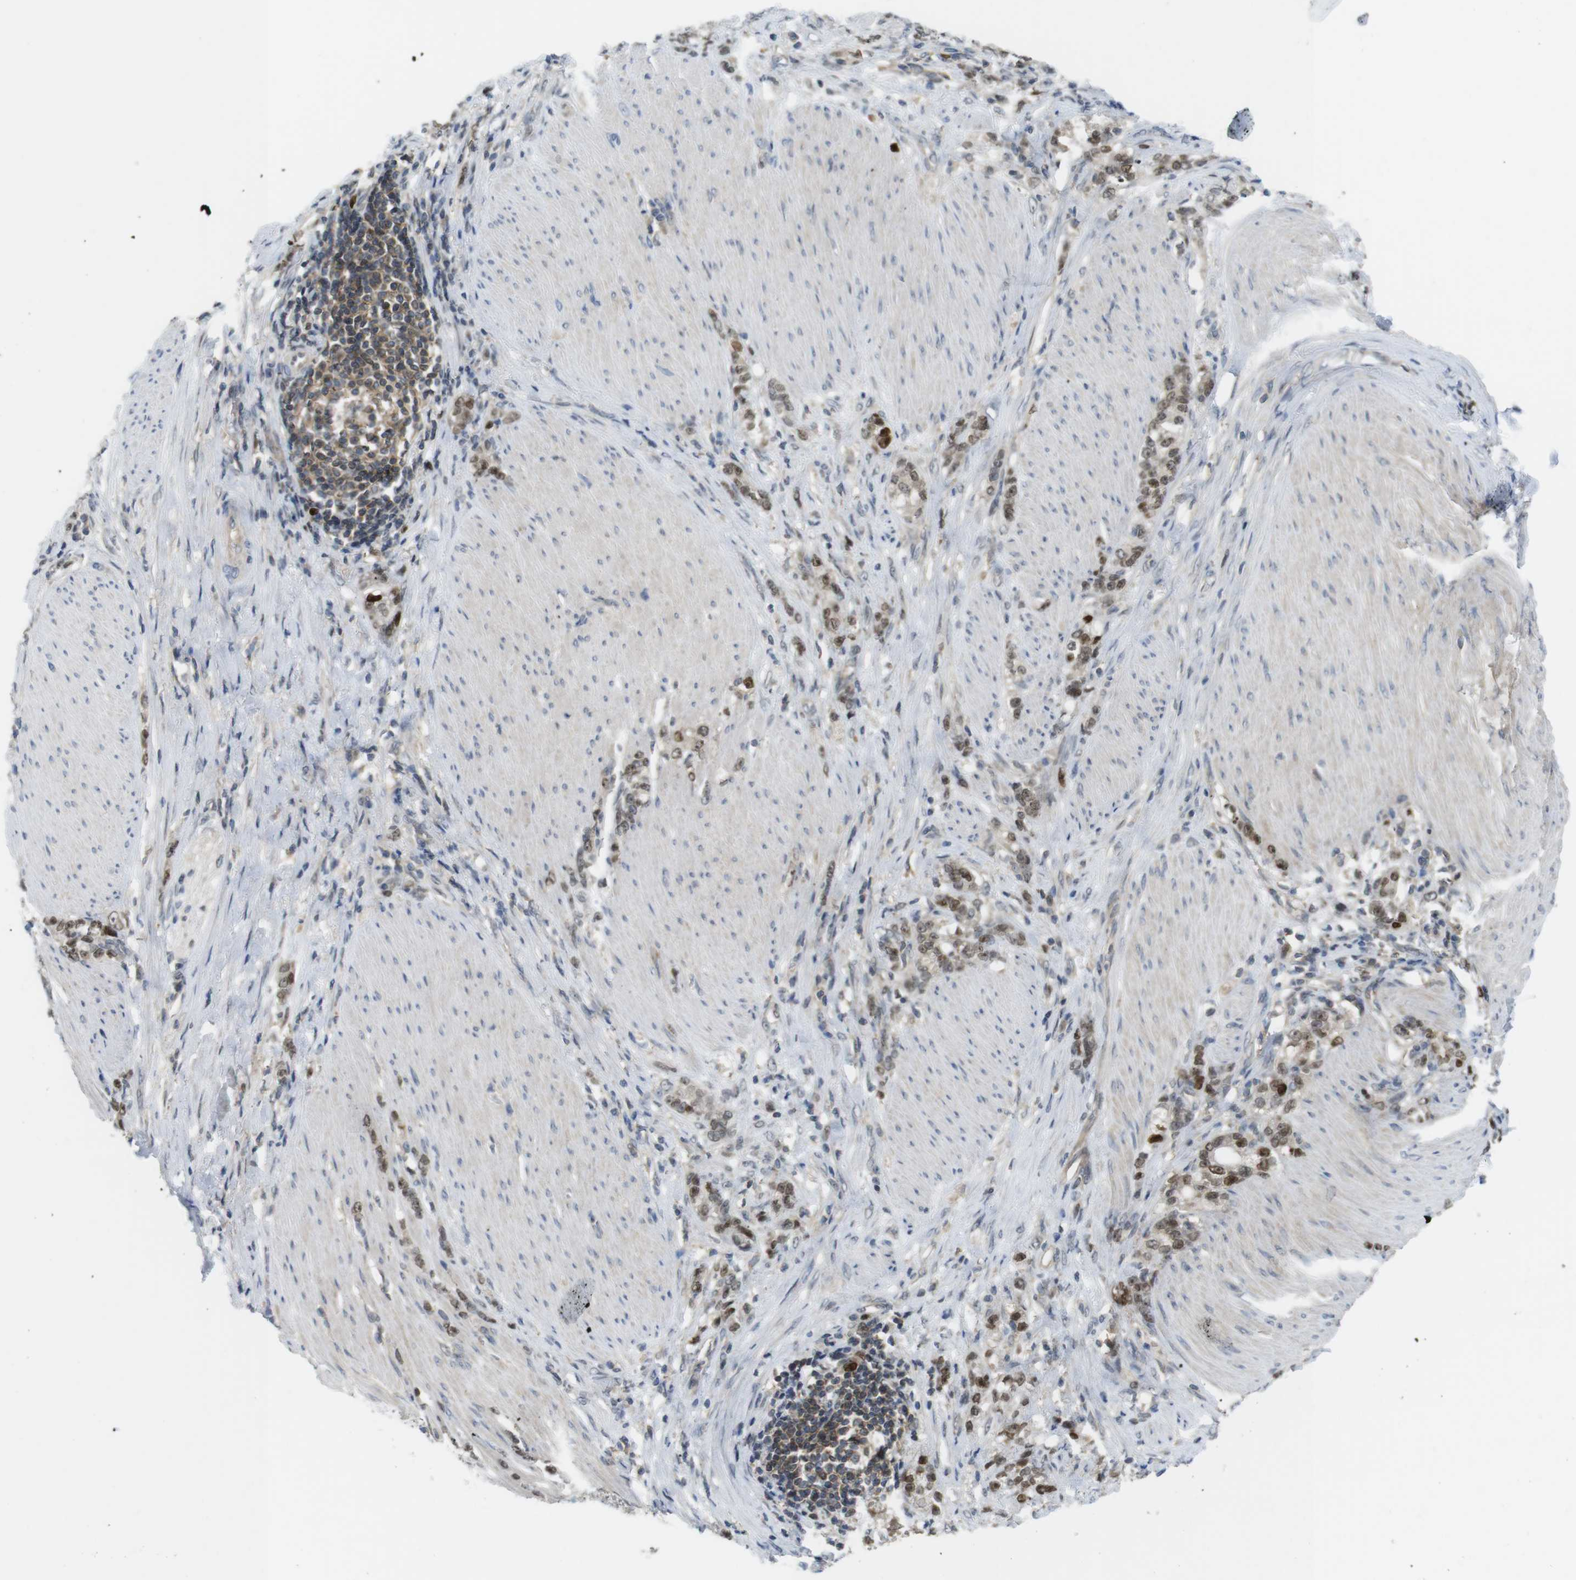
{"staining": {"intensity": "moderate", "quantity": ">75%", "location": "nuclear"}, "tissue": "stomach cancer", "cell_type": "Tumor cells", "image_type": "cancer", "snomed": [{"axis": "morphology", "description": "Adenocarcinoma, NOS"}, {"axis": "topography", "description": "Stomach, lower"}], "caption": "This is an image of IHC staining of stomach adenocarcinoma, which shows moderate staining in the nuclear of tumor cells.", "gene": "RCC1", "patient": {"sex": "male", "age": 88}}